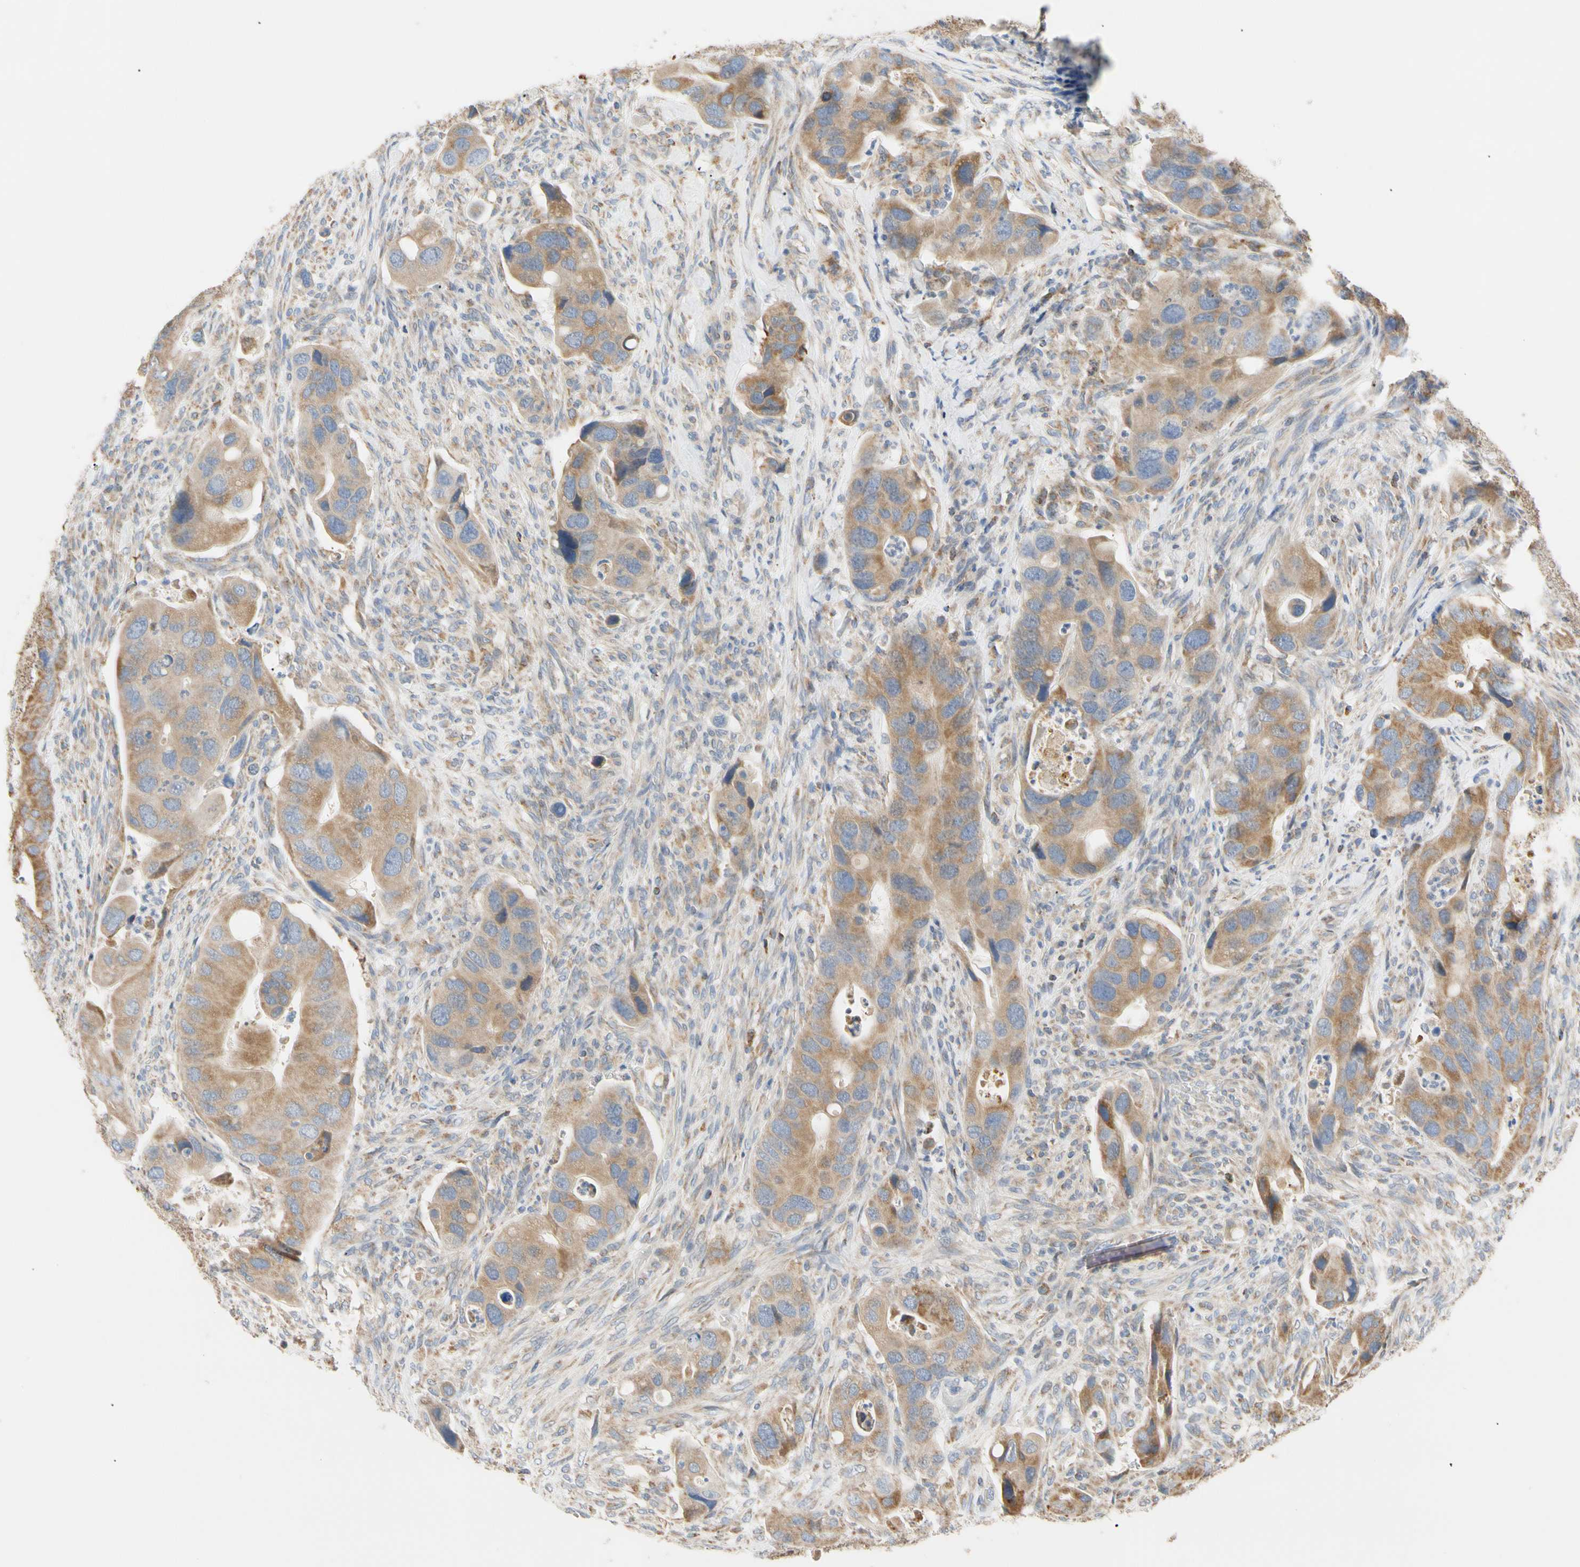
{"staining": {"intensity": "moderate", "quantity": ">75%", "location": "cytoplasmic/membranous"}, "tissue": "colorectal cancer", "cell_type": "Tumor cells", "image_type": "cancer", "snomed": [{"axis": "morphology", "description": "Adenocarcinoma, NOS"}, {"axis": "topography", "description": "Rectum"}], "caption": "Immunohistochemical staining of adenocarcinoma (colorectal) demonstrates medium levels of moderate cytoplasmic/membranous expression in about >75% of tumor cells. (DAB (3,3'-diaminobenzidine) IHC with brightfield microscopy, high magnification).", "gene": "PLGRKT", "patient": {"sex": "female", "age": 57}}